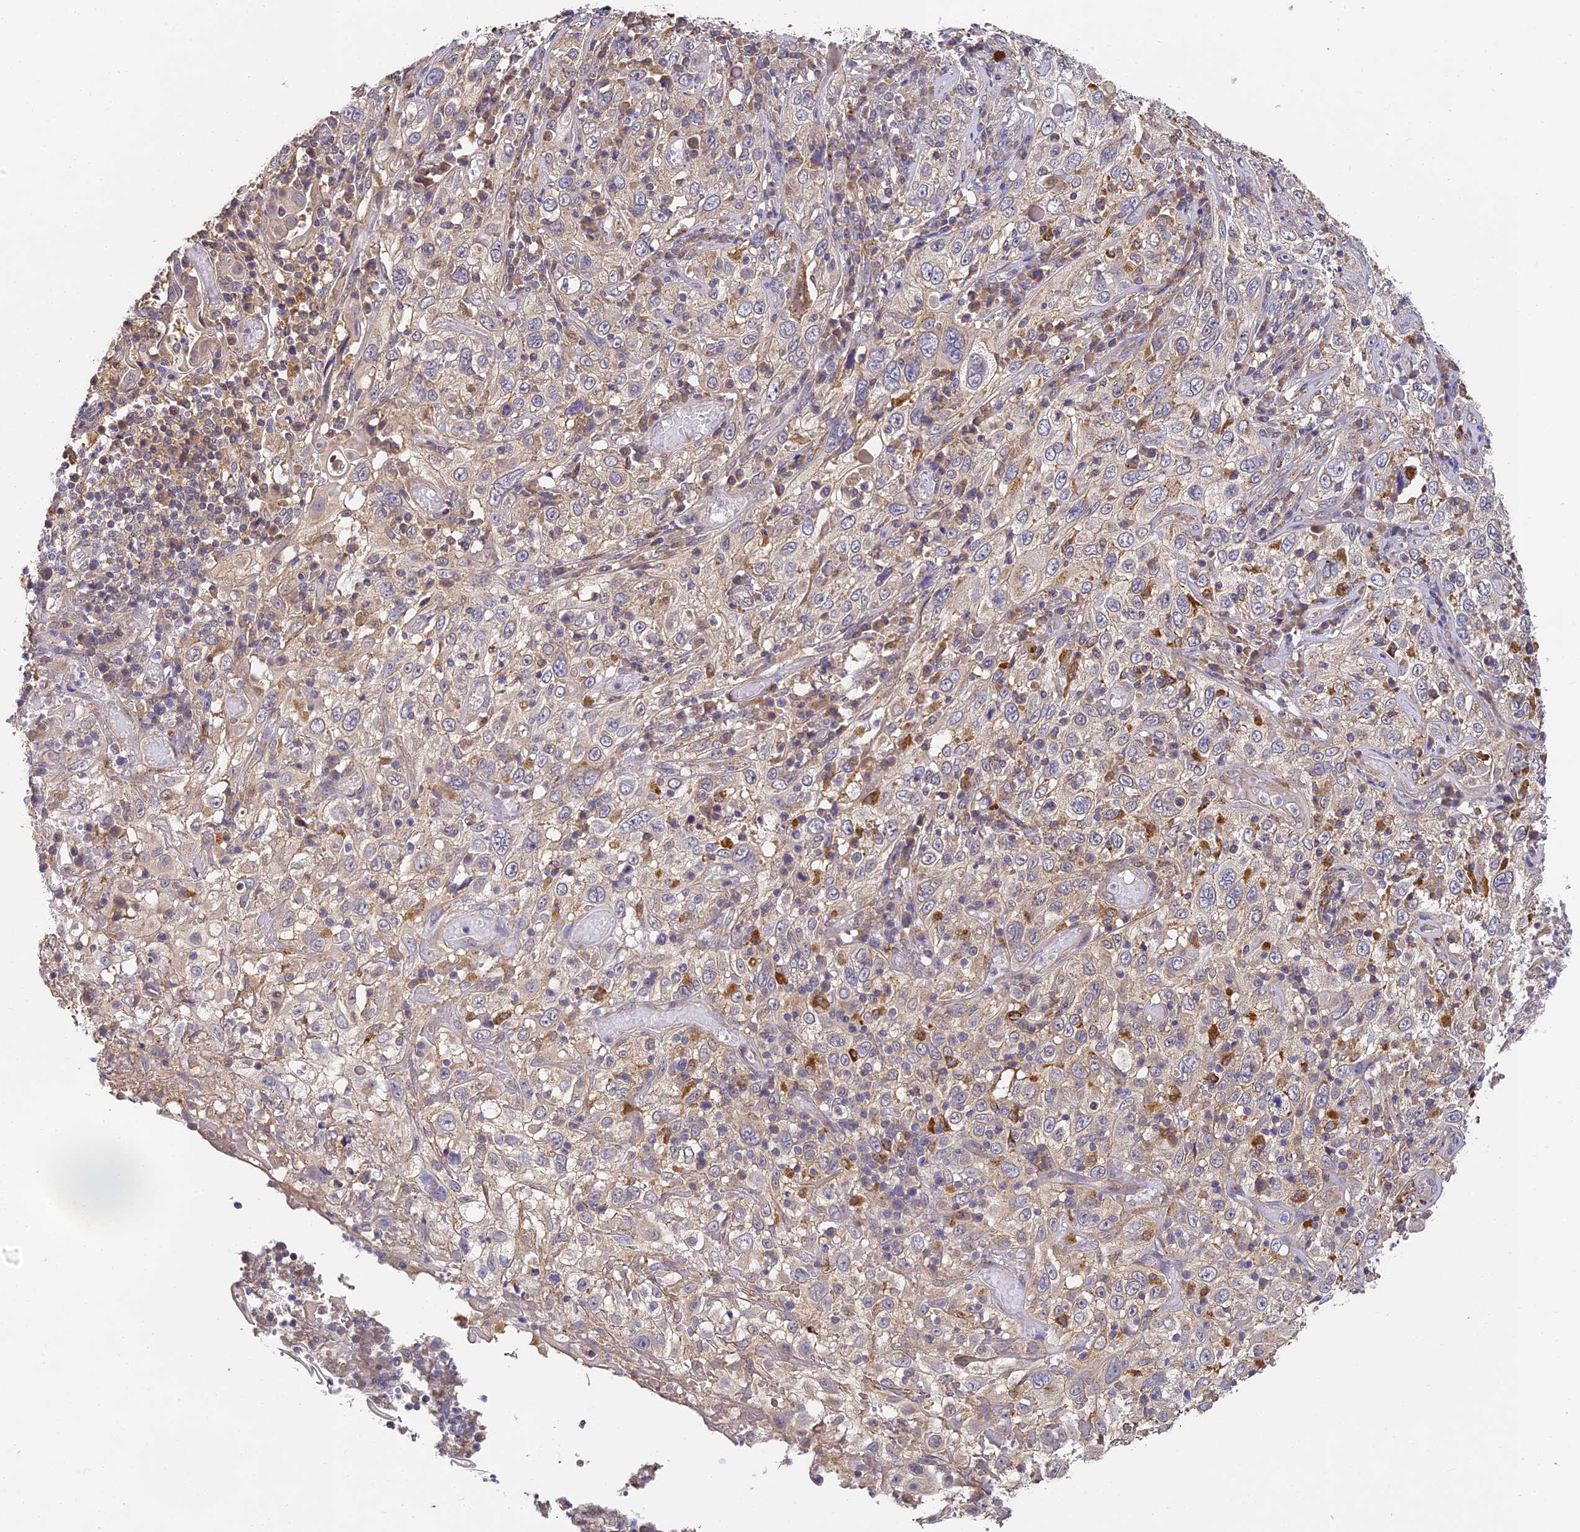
{"staining": {"intensity": "weak", "quantity": "25%-75%", "location": "cytoplasmic/membranous"}, "tissue": "cervical cancer", "cell_type": "Tumor cells", "image_type": "cancer", "snomed": [{"axis": "morphology", "description": "Squamous cell carcinoma, NOS"}, {"axis": "topography", "description": "Cervix"}], "caption": "DAB immunohistochemical staining of human squamous cell carcinoma (cervical) displays weak cytoplasmic/membranous protein staining in approximately 25%-75% of tumor cells.", "gene": "YAE1", "patient": {"sex": "female", "age": 46}}